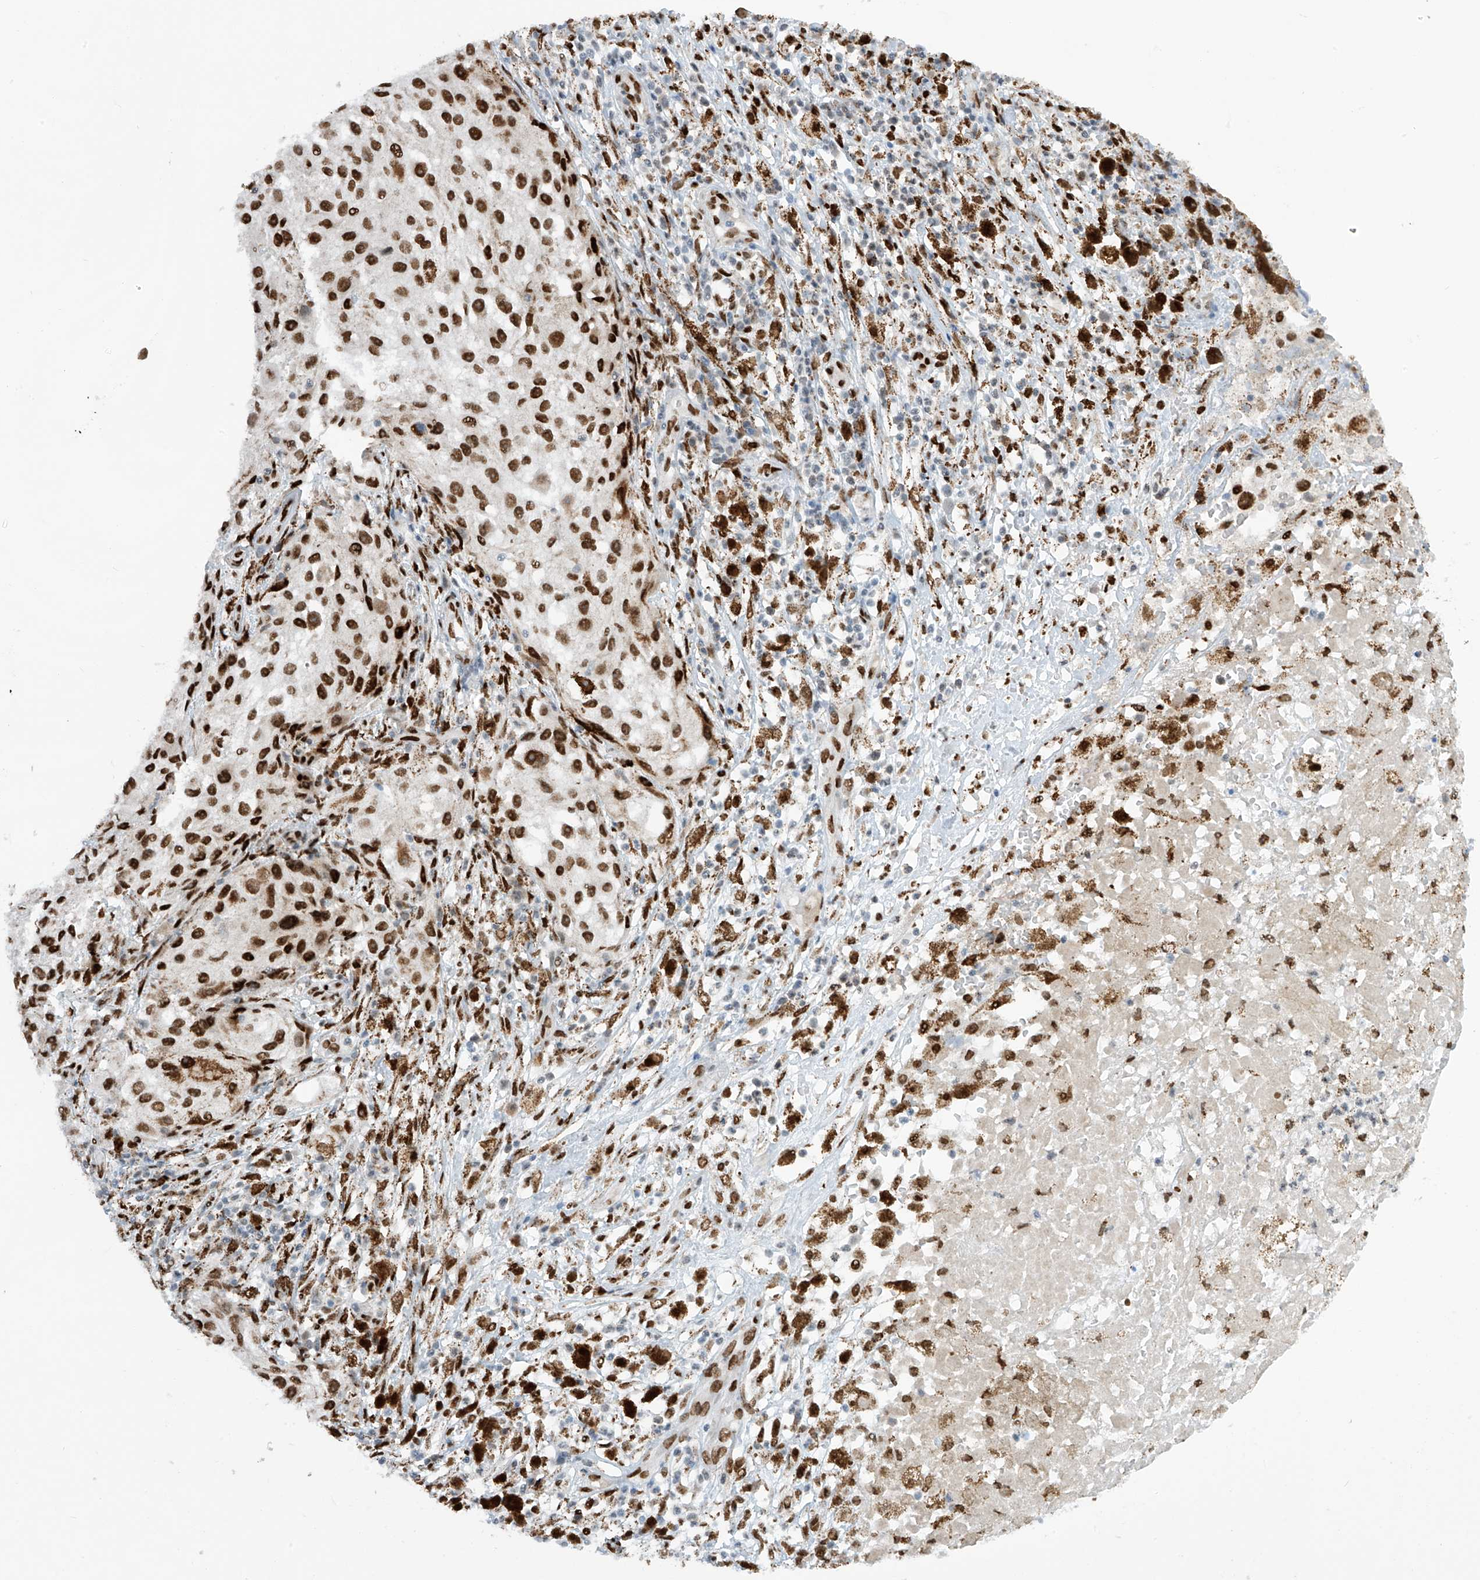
{"staining": {"intensity": "strong", "quantity": ">75%", "location": "nuclear"}, "tissue": "melanoma", "cell_type": "Tumor cells", "image_type": "cancer", "snomed": [{"axis": "morphology", "description": "Necrosis, NOS"}, {"axis": "morphology", "description": "Malignant melanoma, NOS"}, {"axis": "topography", "description": "Skin"}], "caption": "The micrograph demonstrates a brown stain indicating the presence of a protein in the nuclear of tumor cells in melanoma.", "gene": "PM20D2", "patient": {"sex": "female", "age": 87}}